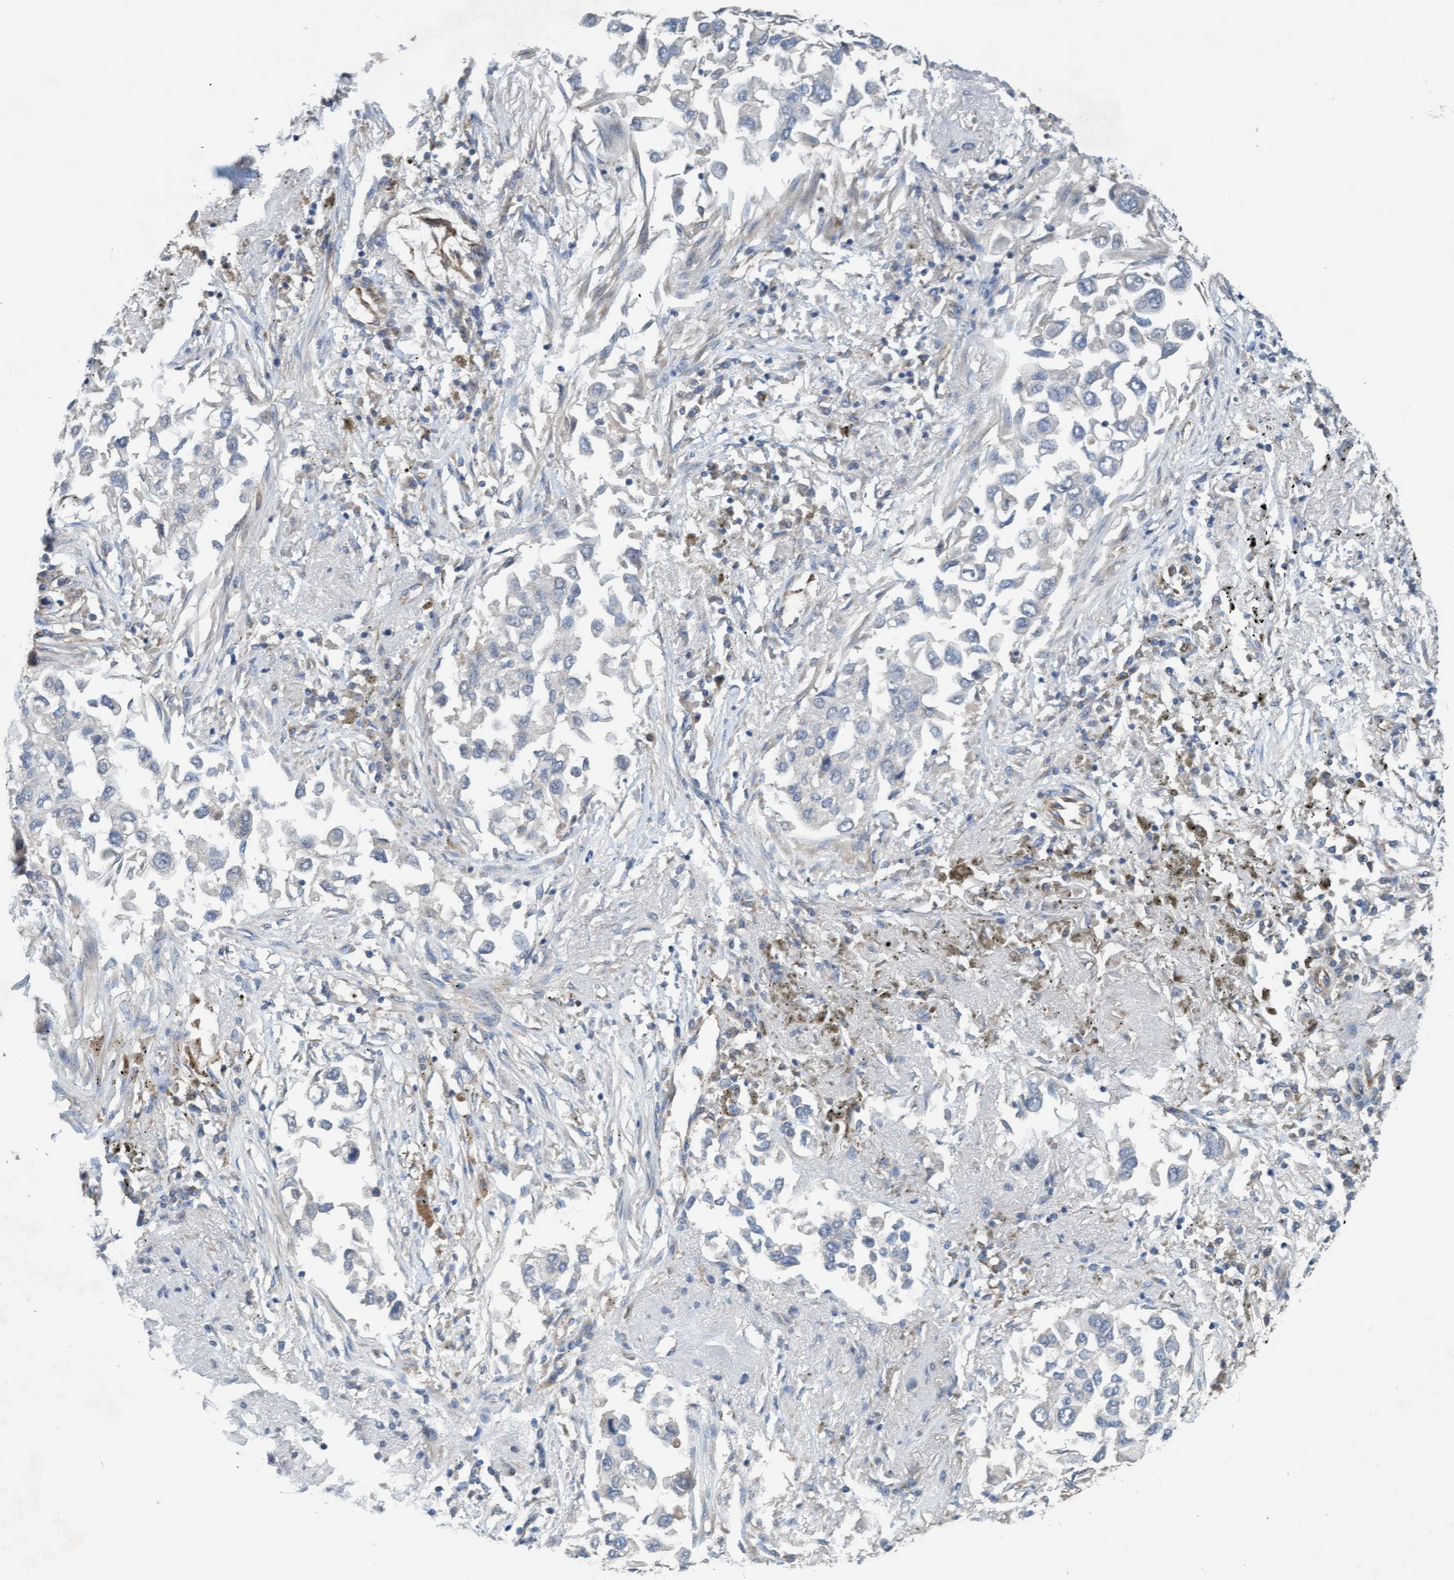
{"staining": {"intensity": "negative", "quantity": "none", "location": "none"}, "tissue": "lung cancer", "cell_type": "Tumor cells", "image_type": "cancer", "snomed": [{"axis": "morphology", "description": "Inflammation, NOS"}, {"axis": "morphology", "description": "Adenocarcinoma, NOS"}, {"axis": "topography", "description": "Lung"}], "caption": "A high-resolution image shows IHC staining of lung cancer (adenocarcinoma), which shows no significant expression in tumor cells. Nuclei are stained in blue.", "gene": "ZNF566", "patient": {"sex": "male", "age": 63}}